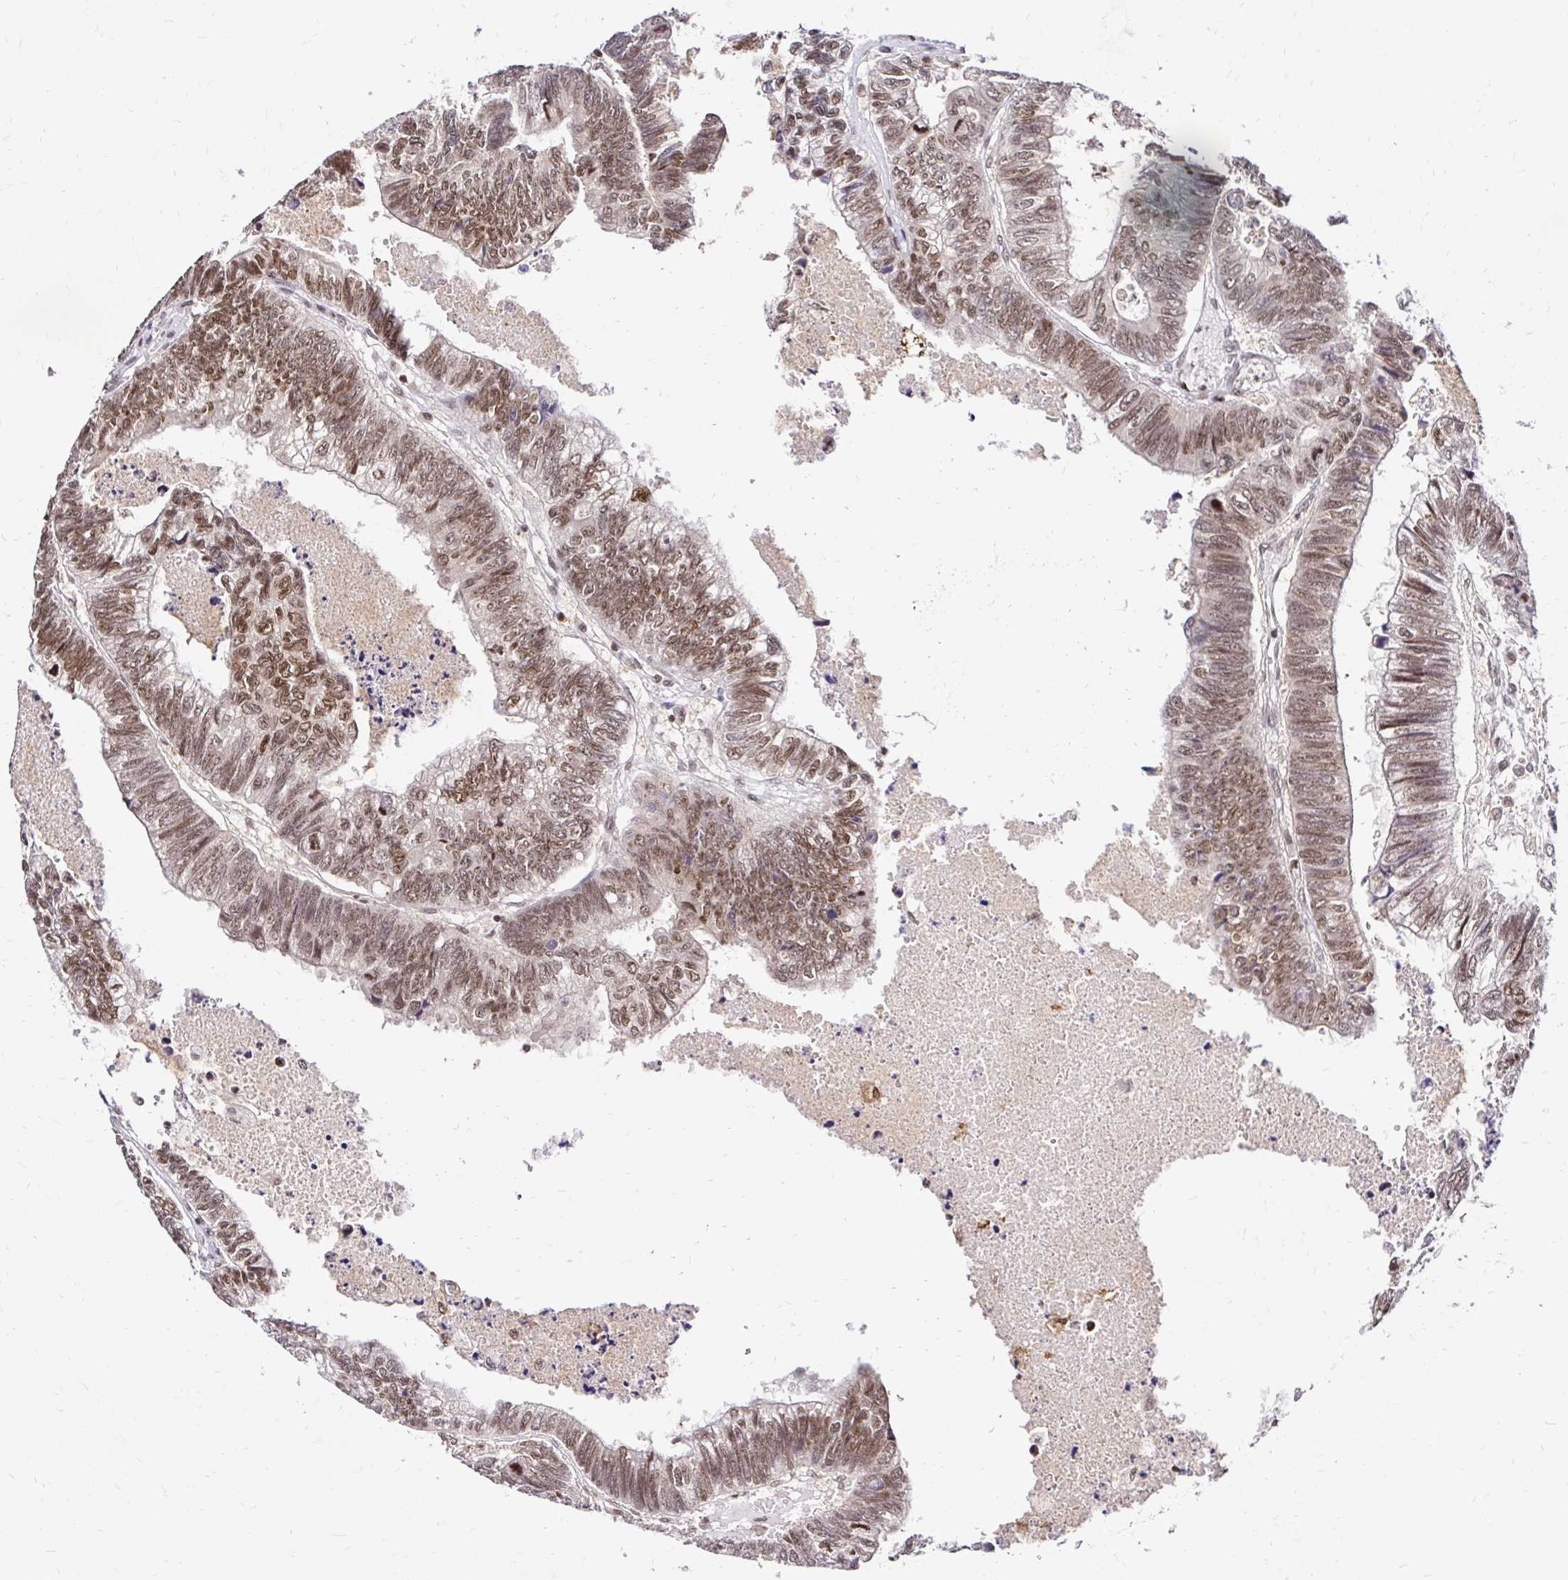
{"staining": {"intensity": "moderate", "quantity": ">75%", "location": "nuclear"}, "tissue": "colorectal cancer", "cell_type": "Tumor cells", "image_type": "cancer", "snomed": [{"axis": "morphology", "description": "Adenocarcinoma, NOS"}, {"axis": "topography", "description": "Colon"}], "caption": "The micrograph demonstrates immunohistochemical staining of adenocarcinoma (colorectal). There is moderate nuclear expression is seen in about >75% of tumor cells. The staining is performed using DAB brown chromogen to label protein expression. The nuclei are counter-stained blue using hematoxylin.", "gene": "GLYR1", "patient": {"sex": "male", "age": 62}}